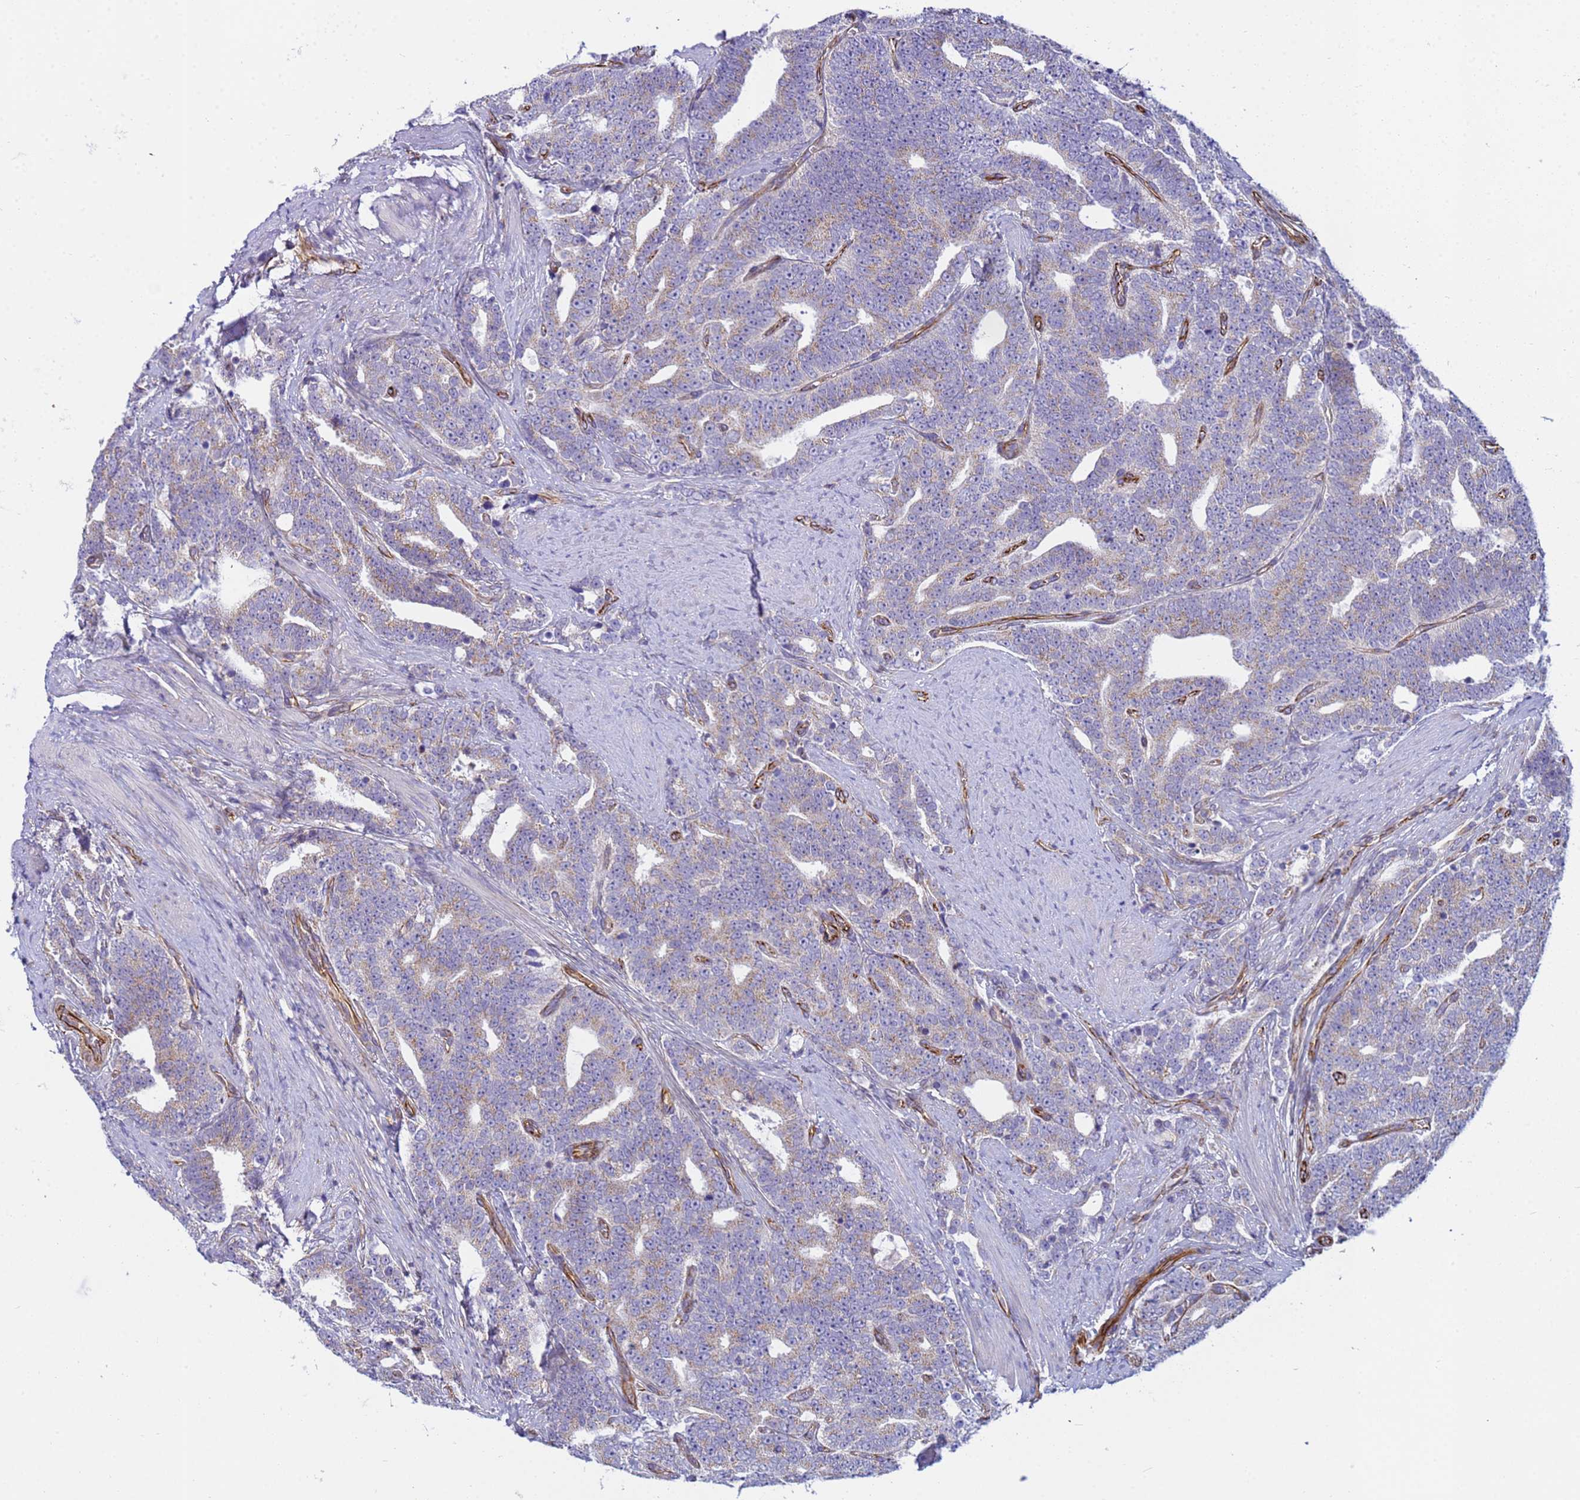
{"staining": {"intensity": "weak", "quantity": "25%-75%", "location": "cytoplasmic/membranous"}, "tissue": "prostate cancer", "cell_type": "Tumor cells", "image_type": "cancer", "snomed": [{"axis": "morphology", "description": "Adenocarcinoma, High grade"}, {"axis": "topography", "description": "Prostate and seminal vesicle, NOS"}], "caption": "Protein expression by immunohistochemistry (IHC) demonstrates weak cytoplasmic/membranous expression in approximately 25%-75% of tumor cells in prostate cancer. The staining was performed using DAB (3,3'-diaminobenzidine), with brown indicating positive protein expression. Nuclei are stained blue with hematoxylin.", "gene": "UBXN2B", "patient": {"sex": "male", "age": 67}}